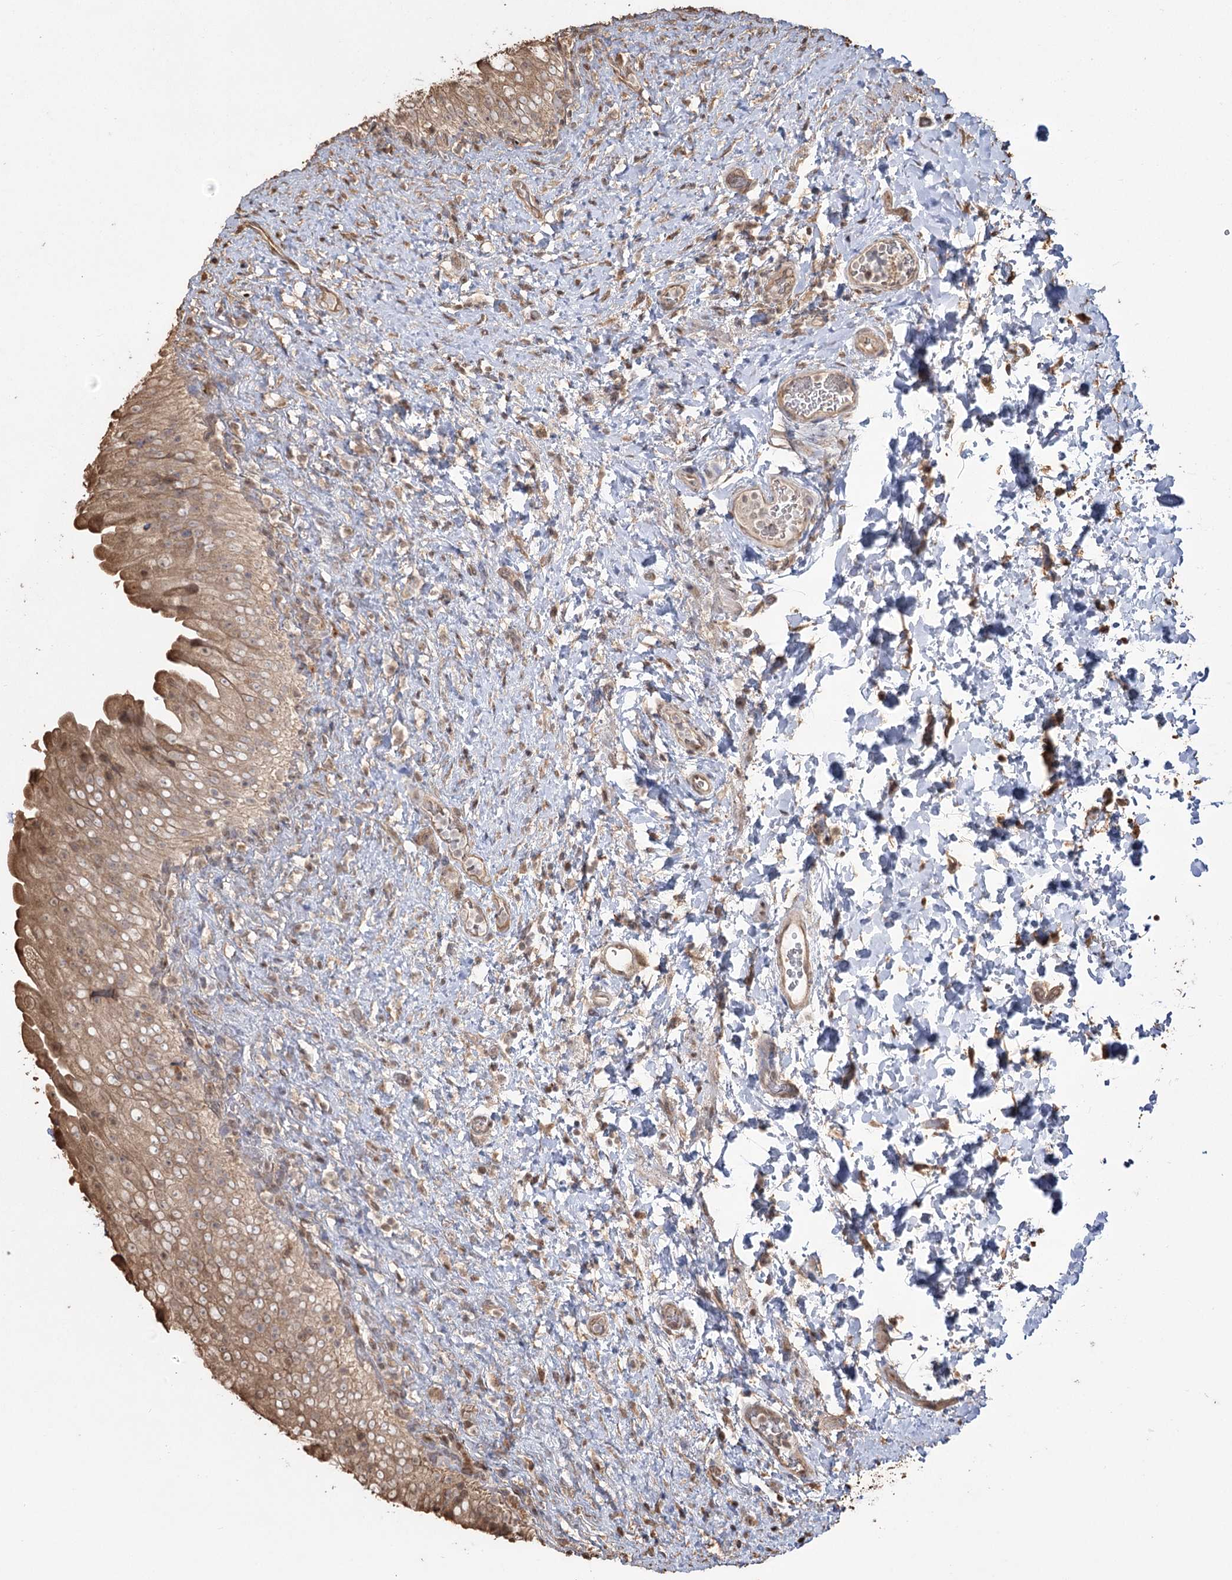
{"staining": {"intensity": "moderate", "quantity": ">75%", "location": "cytoplasmic/membranous,nuclear"}, "tissue": "urinary bladder", "cell_type": "Urothelial cells", "image_type": "normal", "snomed": [{"axis": "morphology", "description": "Normal tissue, NOS"}, {"axis": "topography", "description": "Urinary bladder"}], "caption": "Immunohistochemistry (IHC) staining of unremarkable urinary bladder, which shows medium levels of moderate cytoplasmic/membranous,nuclear positivity in approximately >75% of urothelial cells indicating moderate cytoplasmic/membranous,nuclear protein expression. The staining was performed using DAB (3,3'-diaminobenzidine) (brown) for protein detection and nuclei were counterstained in hematoxylin (blue).", "gene": "PLCH1", "patient": {"sex": "female", "age": 27}}